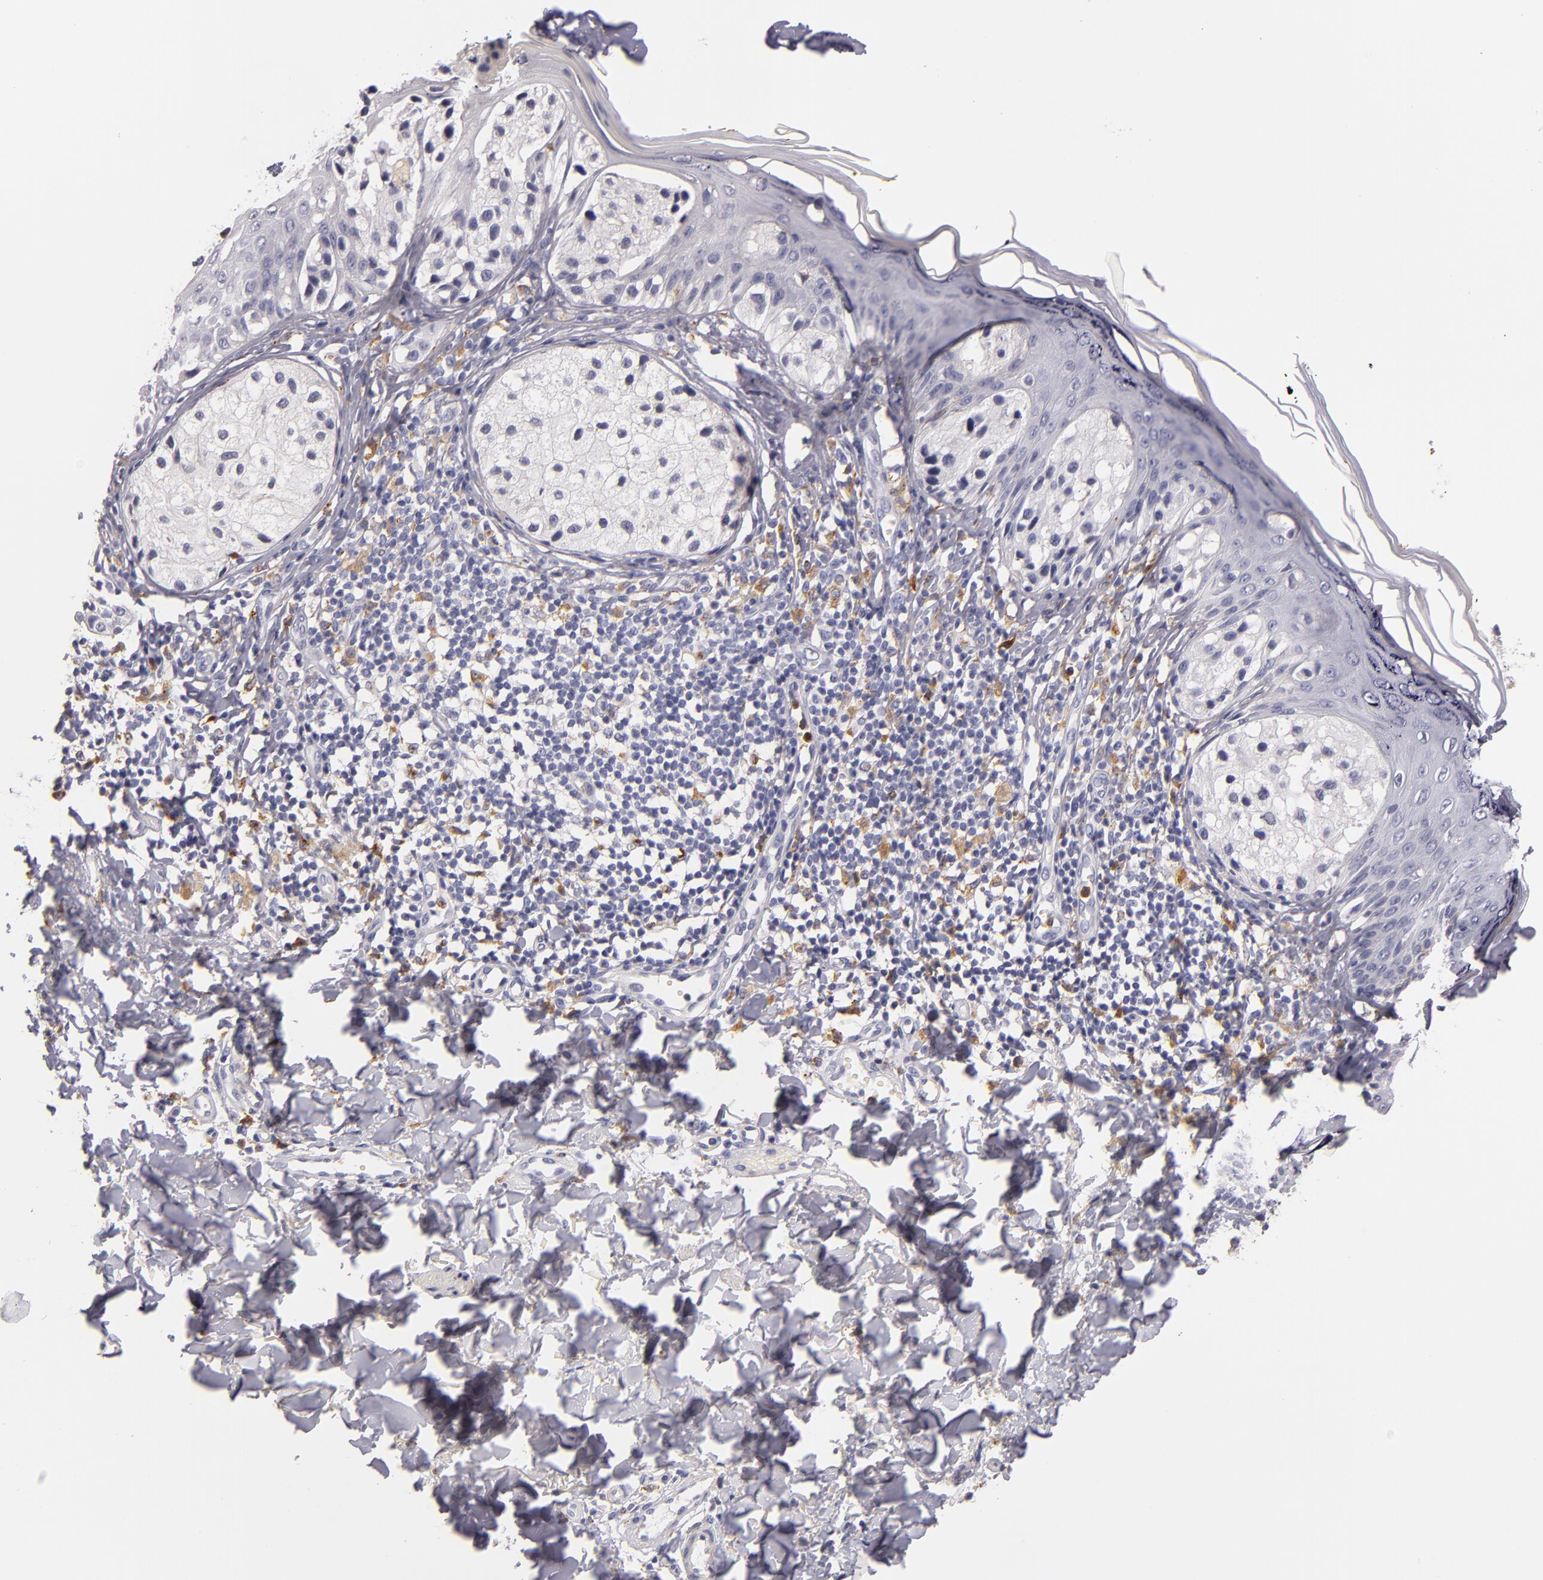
{"staining": {"intensity": "negative", "quantity": "none", "location": "none"}, "tissue": "melanoma", "cell_type": "Tumor cells", "image_type": "cancer", "snomed": [{"axis": "morphology", "description": "Malignant melanoma, NOS"}, {"axis": "topography", "description": "Skin"}], "caption": "There is no significant staining in tumor cells of melanoma.", "gene": "TLR8", "patient": {"sex": "male", "age": 23}}